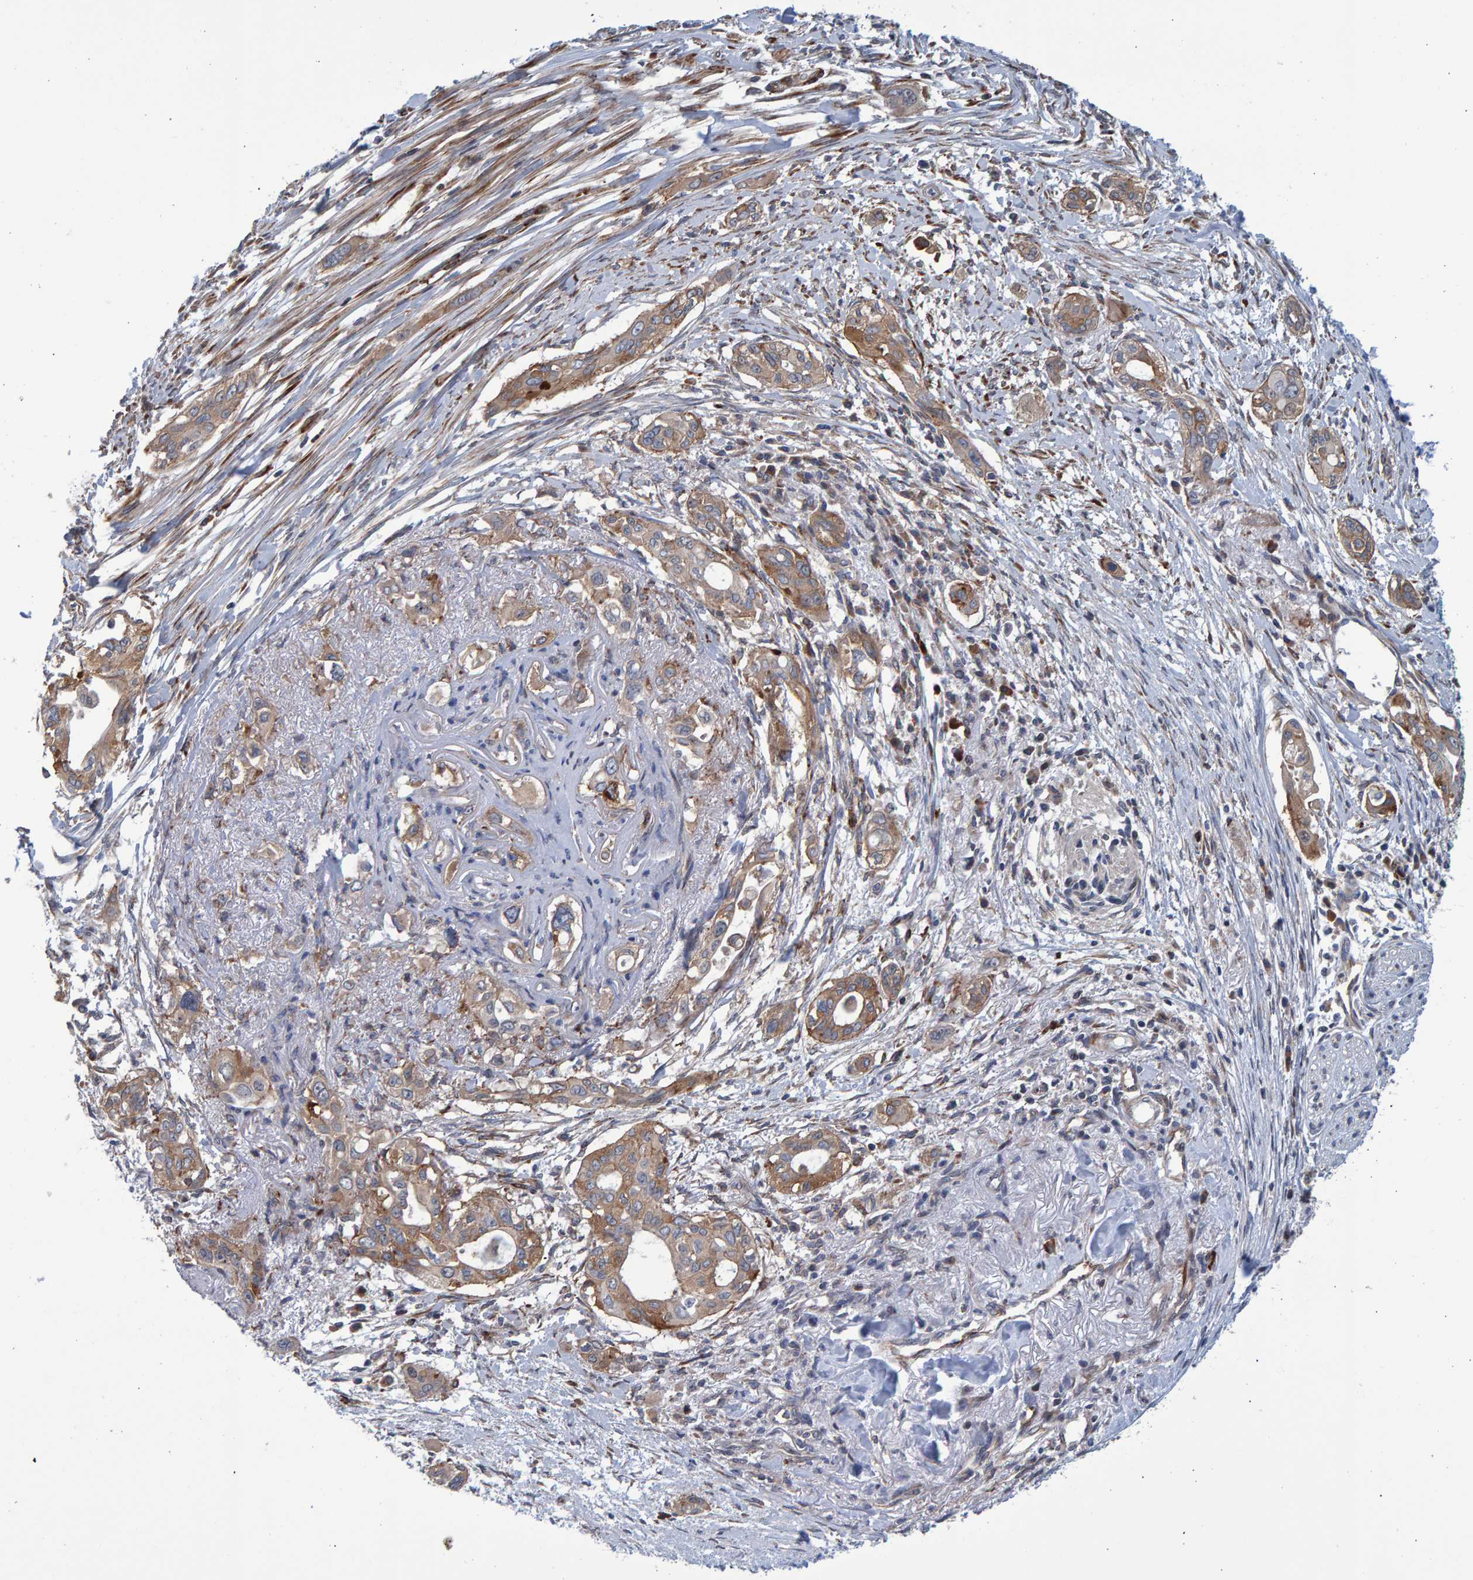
{"staining": {"intensity": "weak", "quantity": ">75%", "location": "cytoplasmic/membranous"}, "tissue": "pancreatic cancer", "cell_type": "Tumor cells", "image_type": "cancer", "snomed": [{"axis": "morphology", "description": "Adenocarcinoma, NOS"}, {"axis": "topography", "description": "Pancreas"}], "caption": "Human adenocarcinoma (pancreatic) stained for a protein (brown) reveals weak cytoplasmic/membranous positive staining in about >75% of tumor cells.", "gene": "LRBA", "patient": {"sex": "female", "age": 60}}